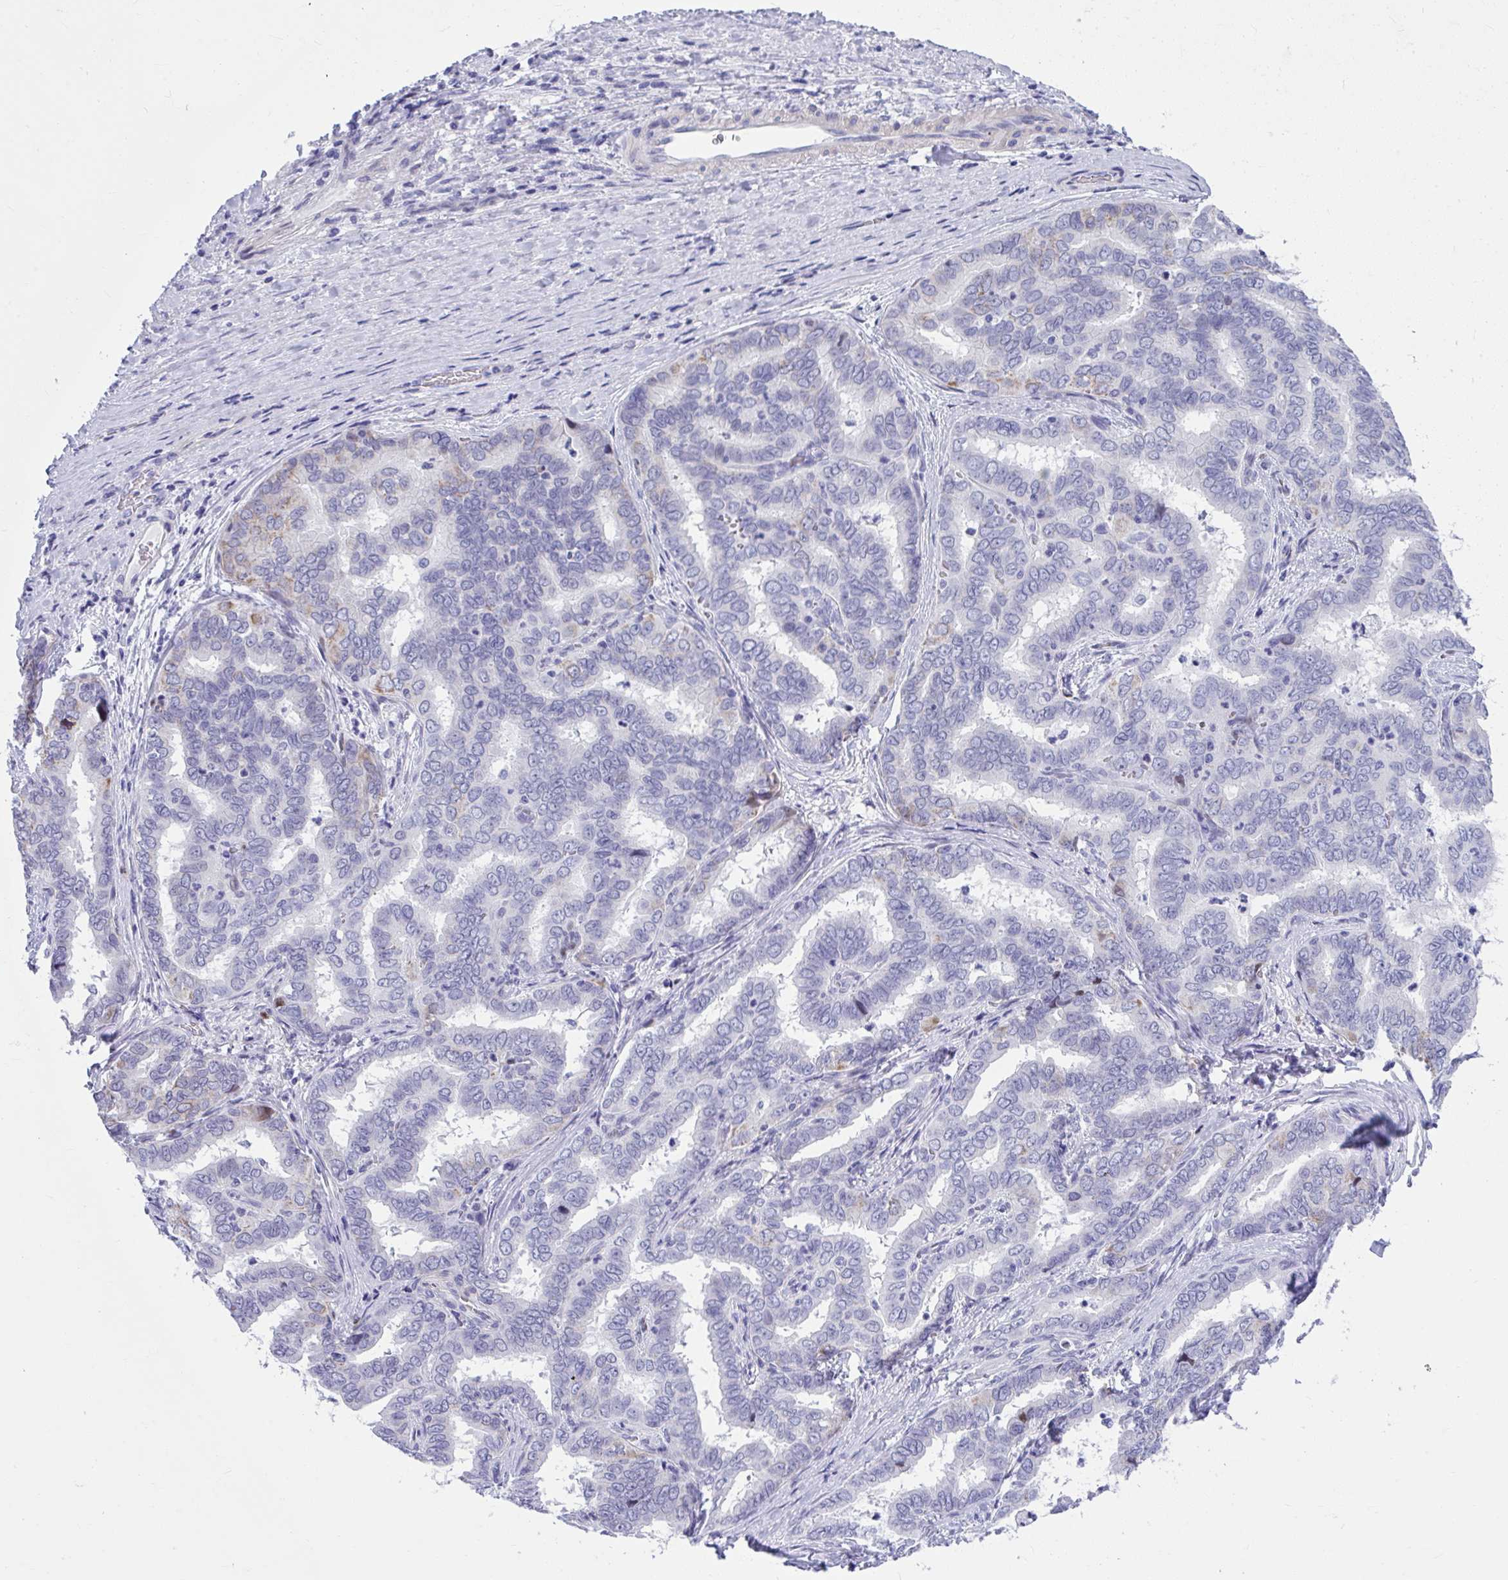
{"staining": {"intensity": "negative", "quantity": "none", "location": "none"}, "tissue": "liver cancer", "cell_type": "Tumor cells", "image_type": "cancer", "snomed": [{"axis": "morphology", "description": "Cholangiocarcinoma"}, {"axis": "topography", "description": "Liver"}], "caption": "A high-resolution micrograph shows immunohistochemistry staining of cholangiocarcinoma (liver), which displays no significant expression in tumor cells.", "gene": "ISL1", "patient": {"sex": "female", "age": 64}}